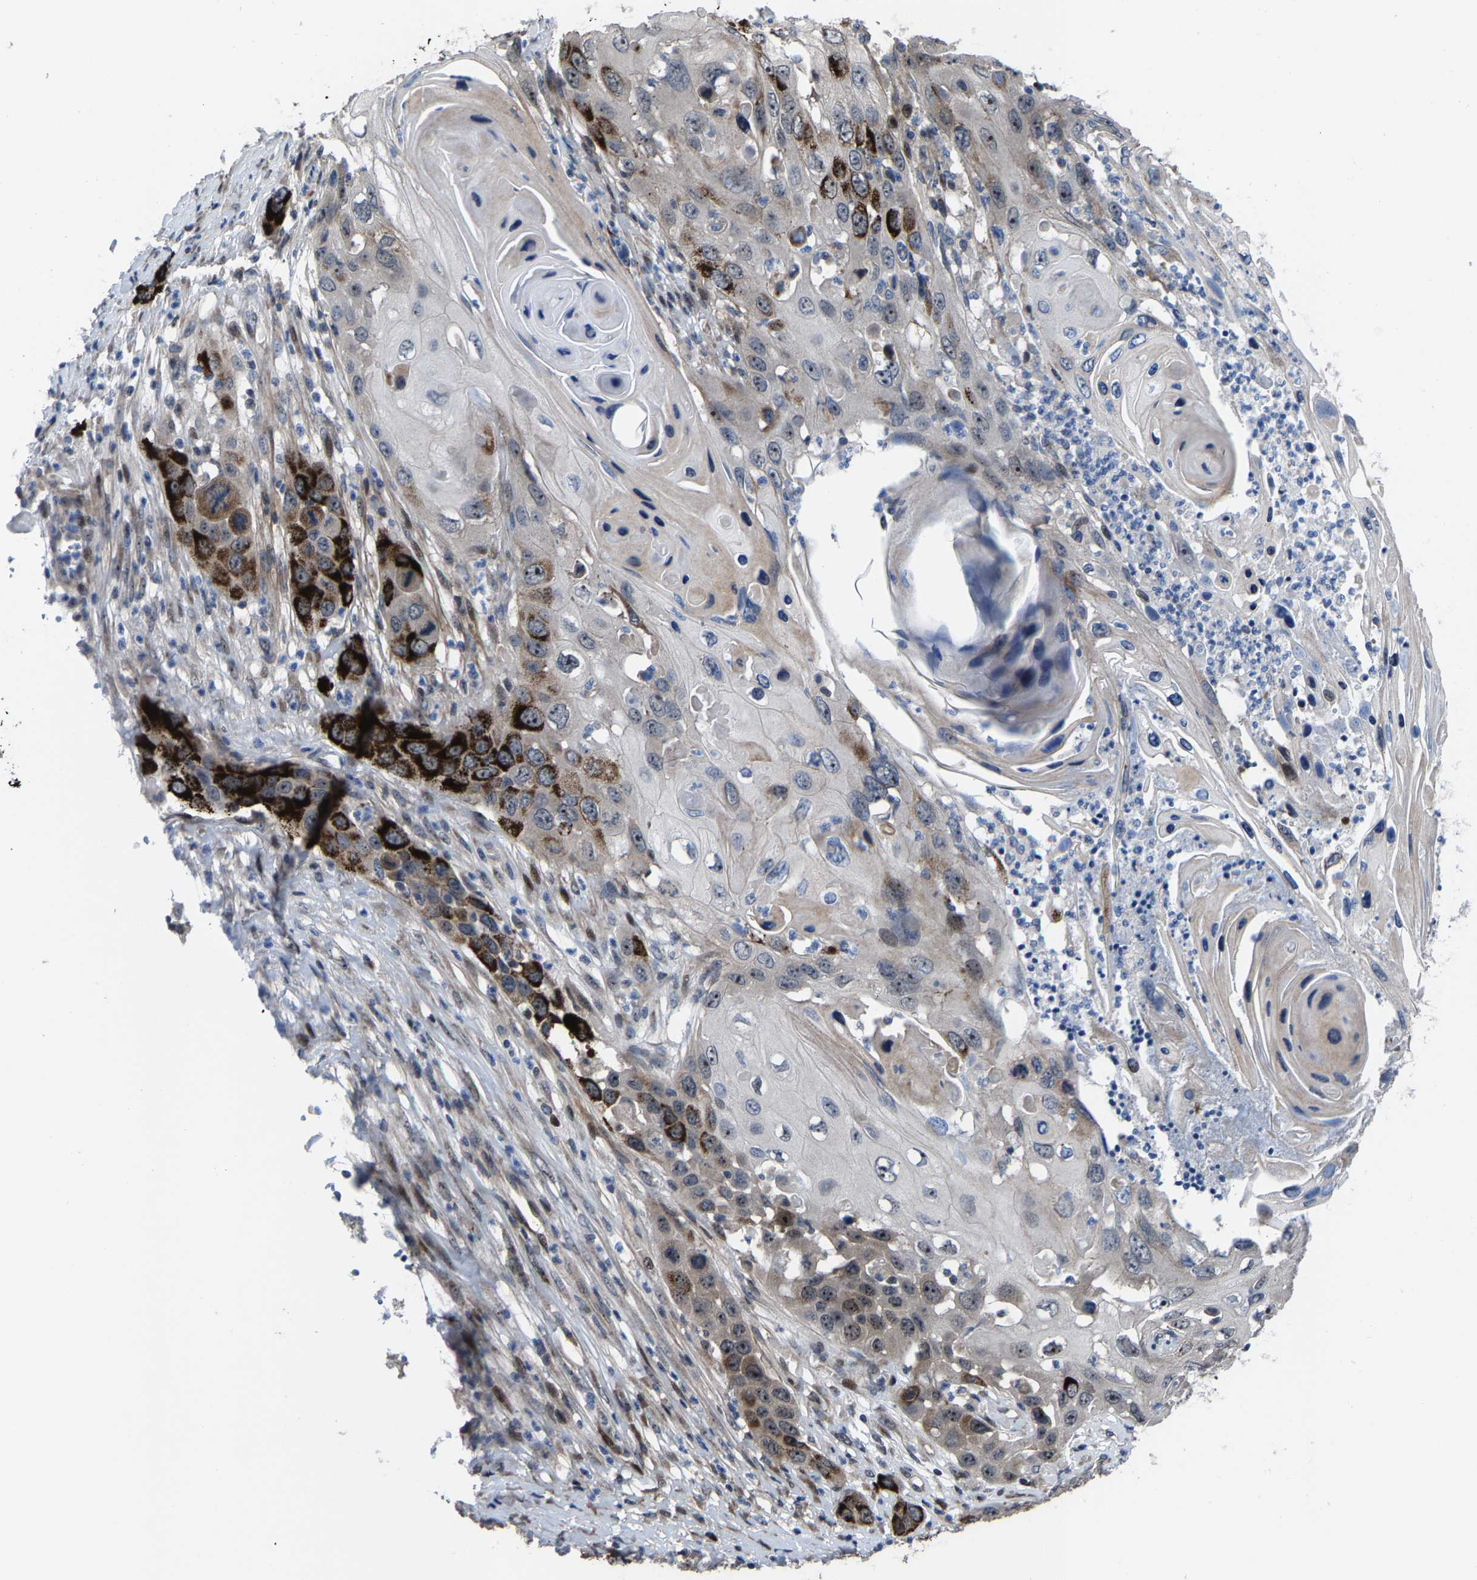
{"staining": {"intensity": "strong", "quantity": "<25%", "location": "cytoplasmic/membranous,nuclear"}, "tissue": "skin cancer", "cell_type": "Tumor cells", "image_type": "cancer", "snomed": [{"axis": "morphology", "description": "Squamous cell carcinoma, NOS"}, {"axis": "topography", "description": "Skin"}], "caption": "Skin cancer (squamous cell carcinoma) tissue shows strong cytoplasmic/membranous and nuclear staining in approximately <25% of tumor cells", "gene": "HAUS6", "patient": {"sex": "male", "age": 55}}